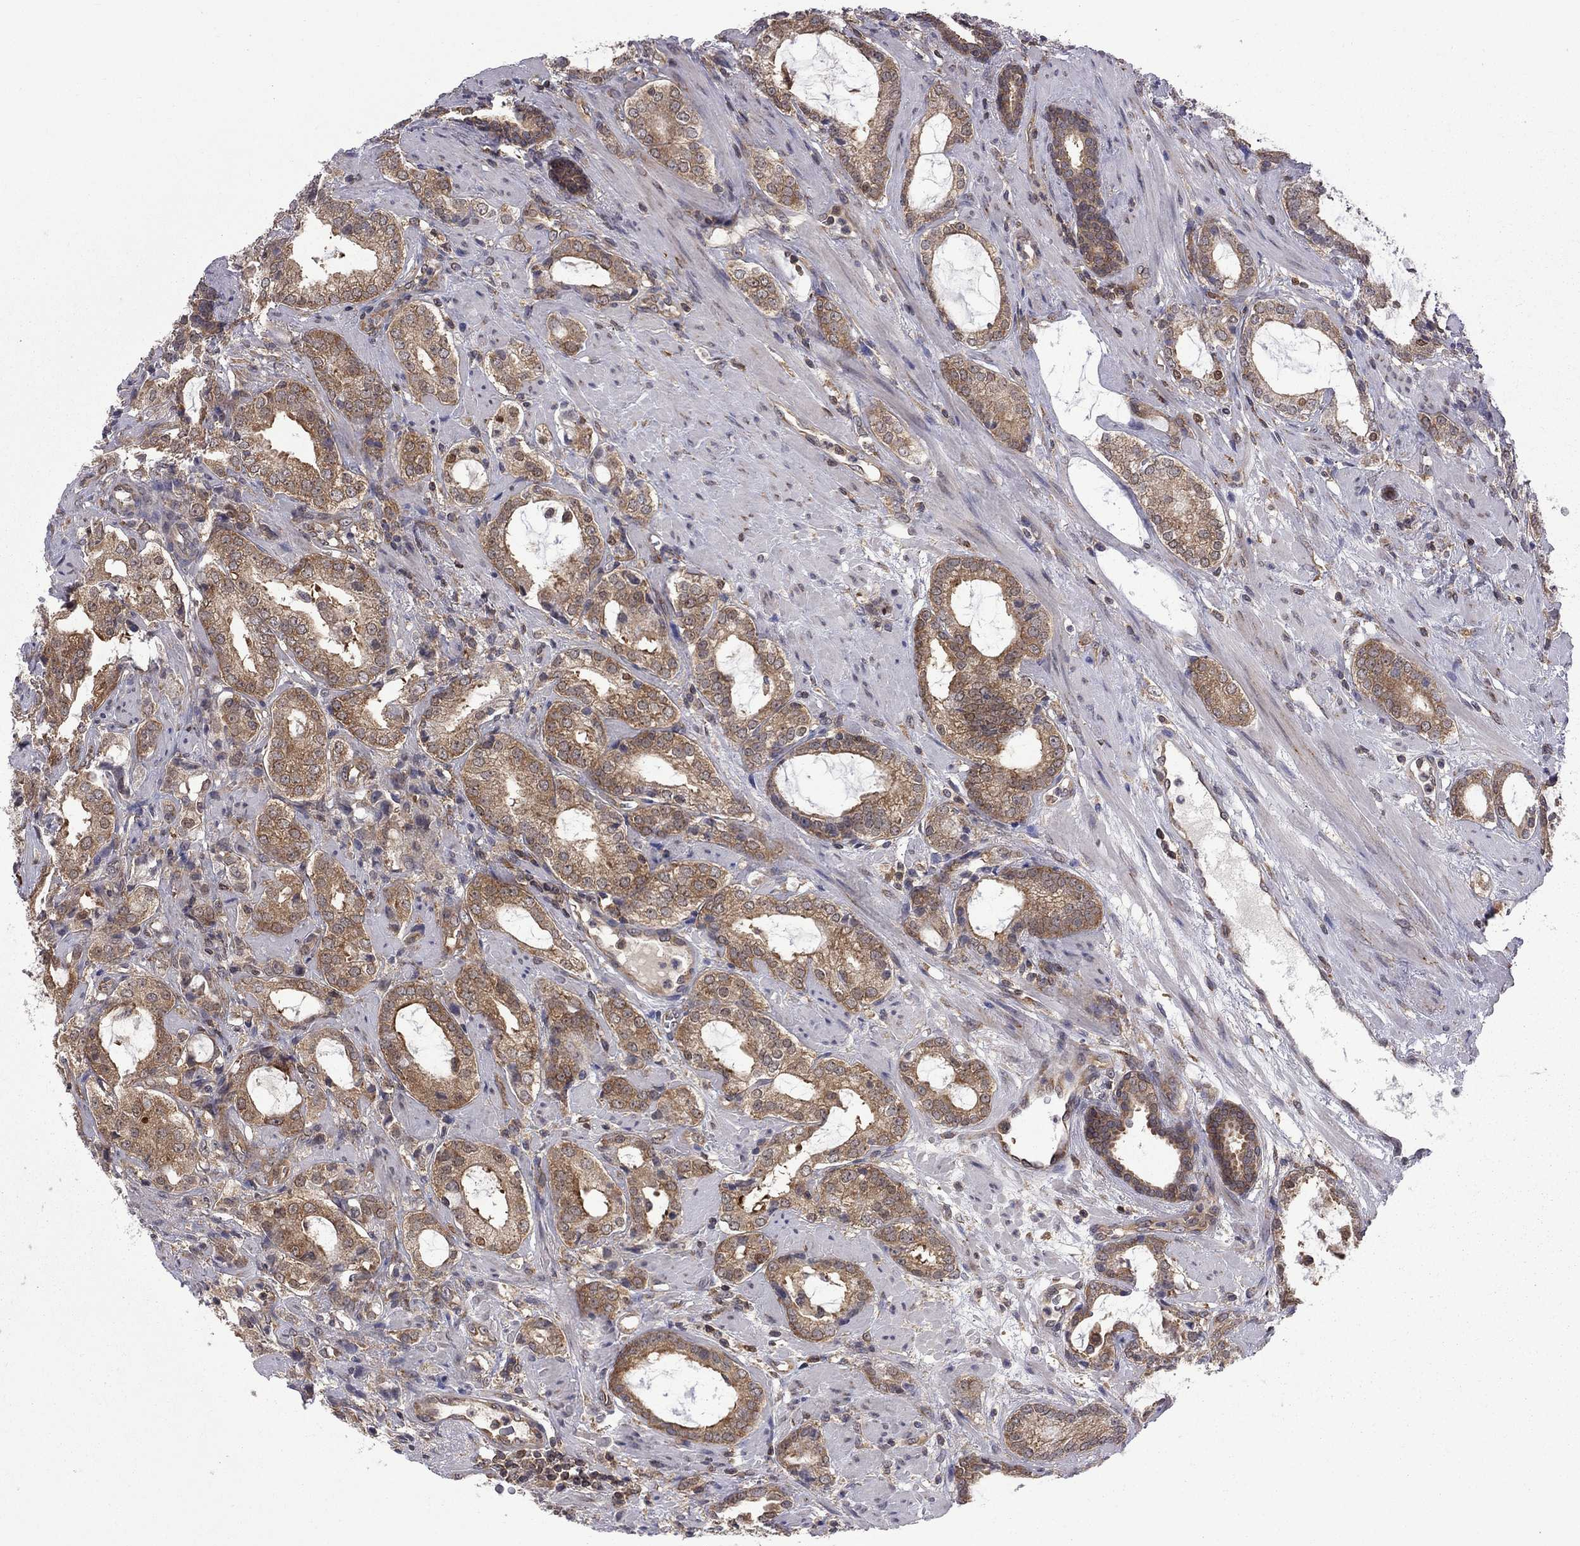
{"staining": {"intensity": "moderate", "quantity": ">75%", "location": "cytoplasmic/membranous"}, "tissue": "prostate cancer", "cell_type": "Tumor cells", "image_type": "cancer", "snomed": [{"axis": "morphology", "description": "Adenocarcinoma, NOS"}, {"axis": "topography", "description": "Prostate"}], "caption": "High-magnification brightfield microscopy of prostate cancer (adenocarcinoma) stained with DAB (3,3'-diaminobenzidine) (brown) and counterstained with hematoxylin (blue). tumor cells exhibit moderate cytoplasmic/membranous positivity is present in approximately>75% of cells. Using DAB (3,3'-diaminobenzidine) (brown) and hematoxylin (blue) stains, captured at high magnification using brightfield microscopy.", "gene": "NAA50", "patient": {"sex": "male", "age": 66}}